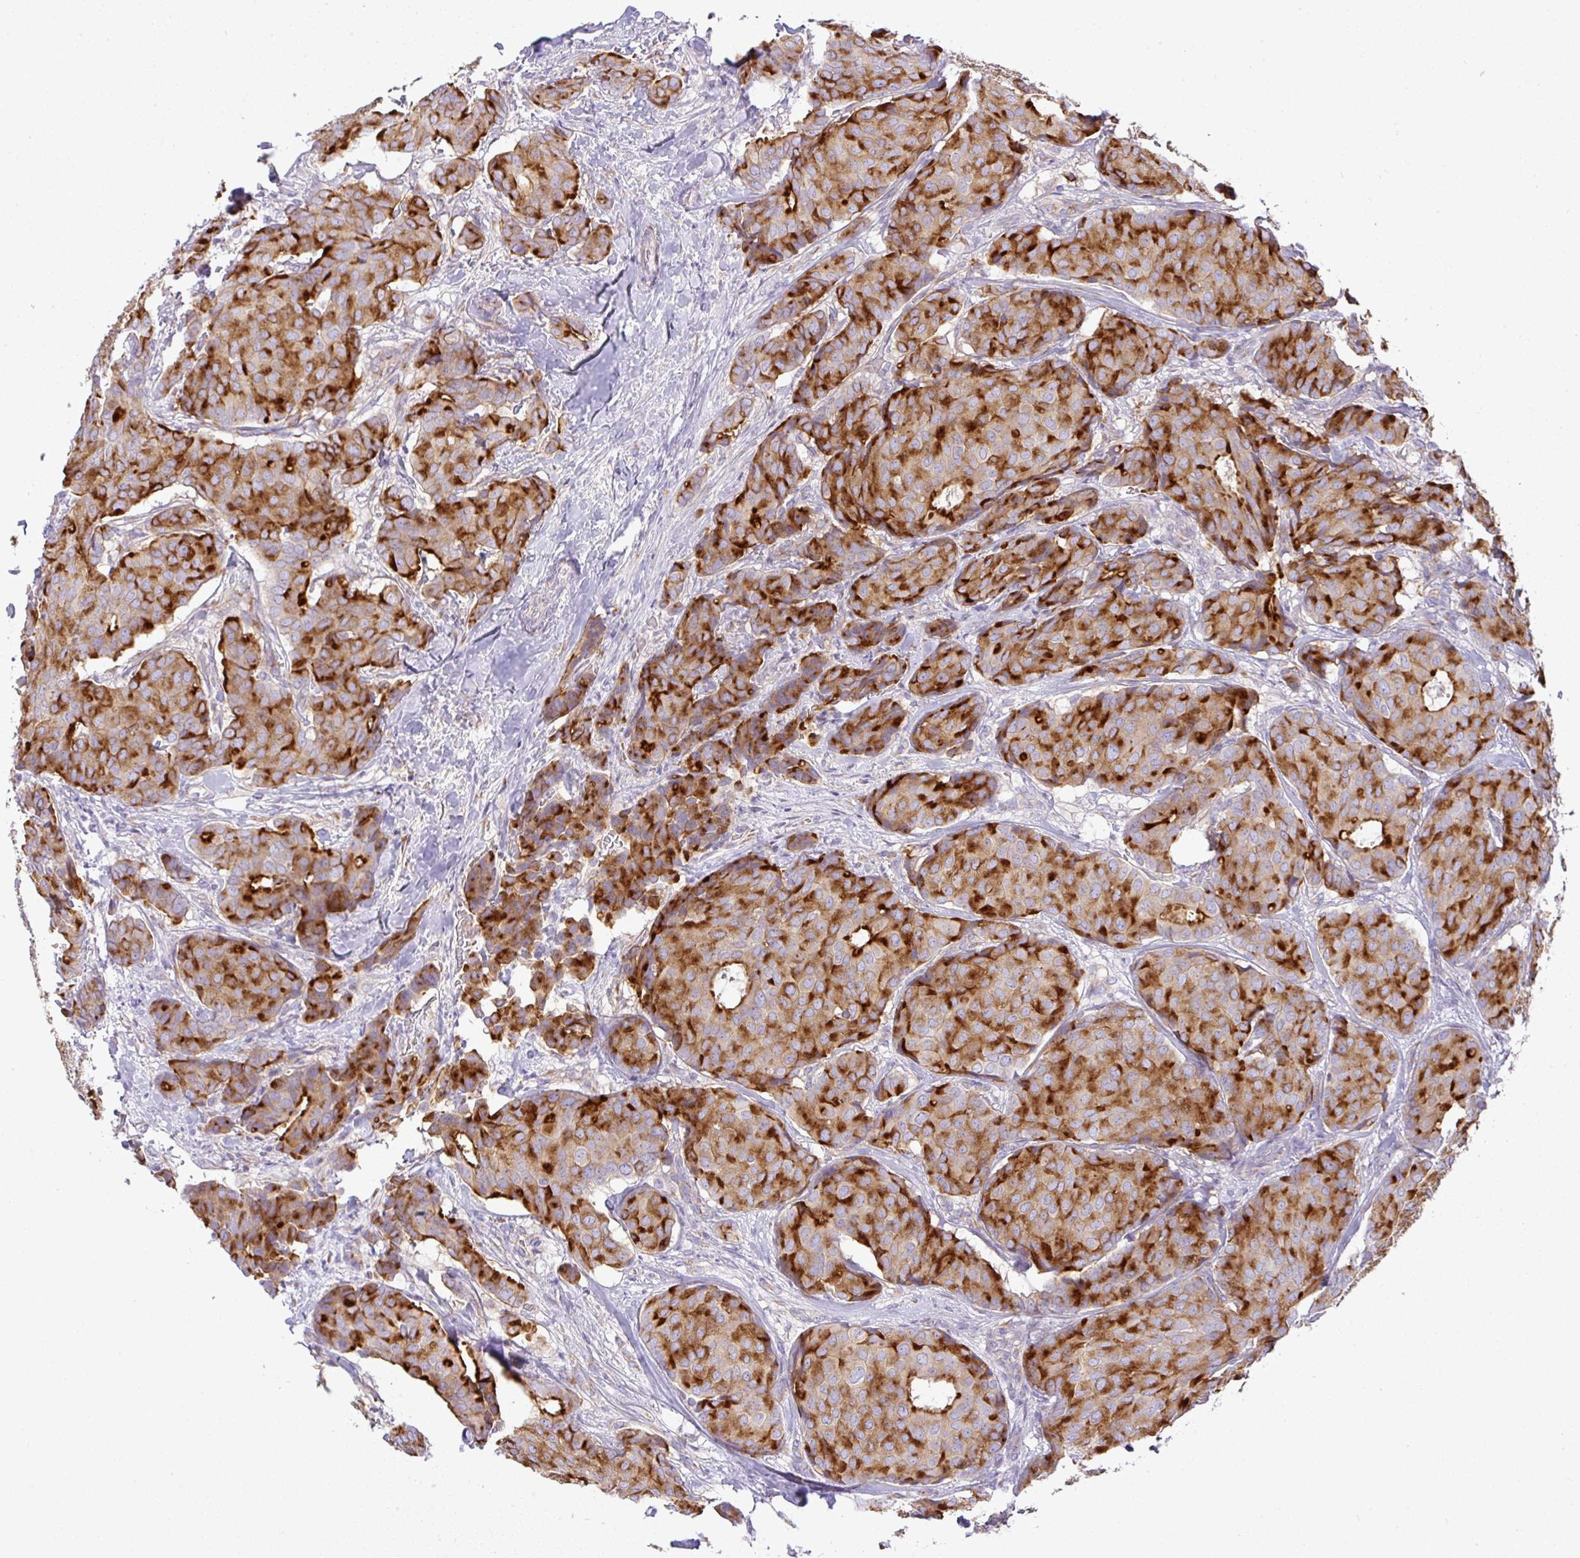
{"staining": {"intensity": "strong", "quantity": ">75%", "location": "cytoplasmic/membranous"}, "tissue": "breast cancer", "cell_type": "Tumor cells", "image_type": "cancer", "snomed": [{"axis": "morphology", "description": "Duct carcinoma"}, {"axis": "topography", "description": "Breast"}], "caption": "Immunohistochemical staining of breast cancer exhibits strong cytoplasmic/membranous protein expression in about >75% of tumor cells. (Brightfield microscopy of DAB IHC at high magnification).", "gene": "FAM177A1", "patient": {"sex": "female", "age": 75}}